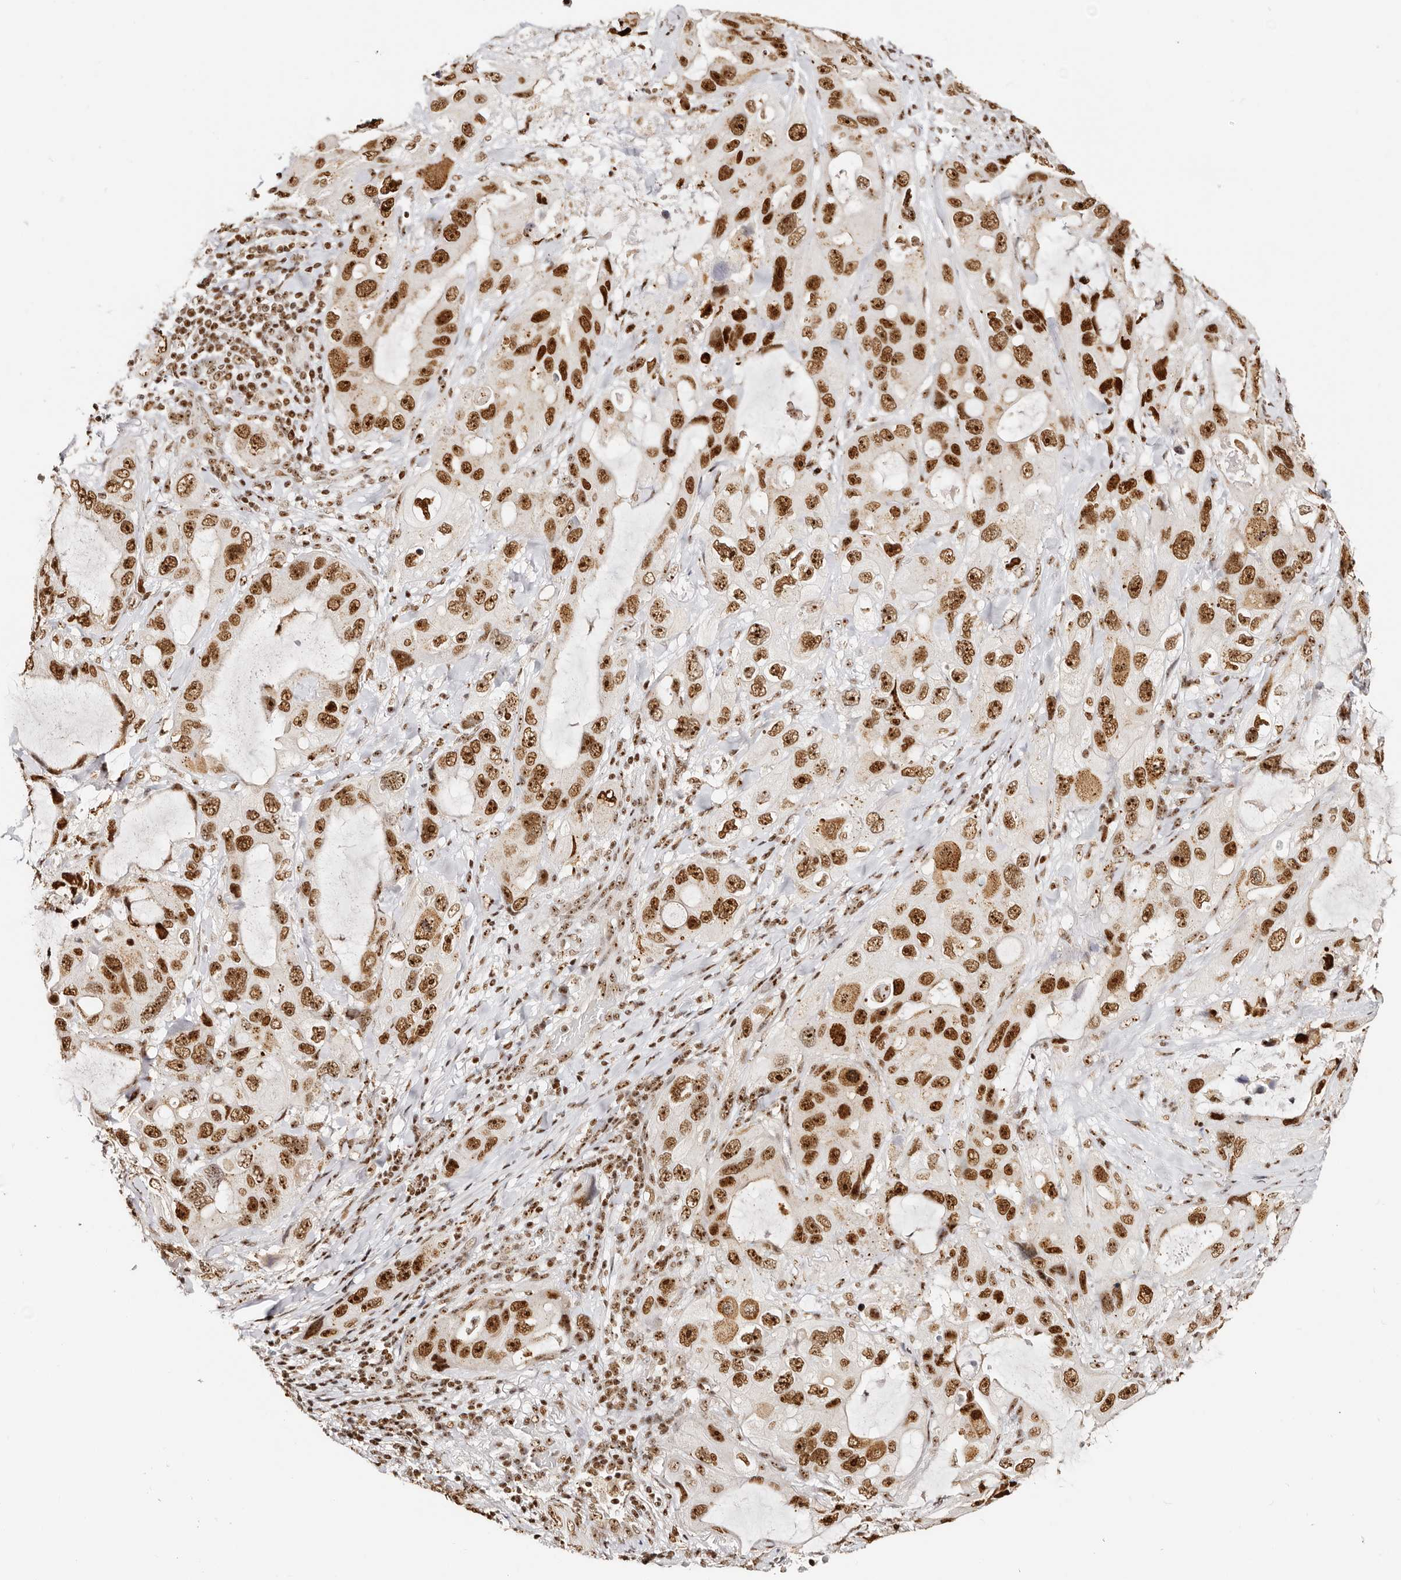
{"staining": {"intensity": "strong", "quantity": ">75%", "location": "nuclear"}, "tissue": "lung cancer", "cell_type": "Tumor cells", "image_type": "cancer", "snomed": [{"axis": "morphology", "description": "Squamous cell carcinoma, NOS"}, {"axis": "topography", "description": "Lung"}], "caption": "Tumor cells exhibit high levels of strong nuclear positivity in approximately >75% of cells in lung cancer (squamous cell carcinoma).", "gene": "IQGAP3", "patient": {"sex": "female", "age": 73}}